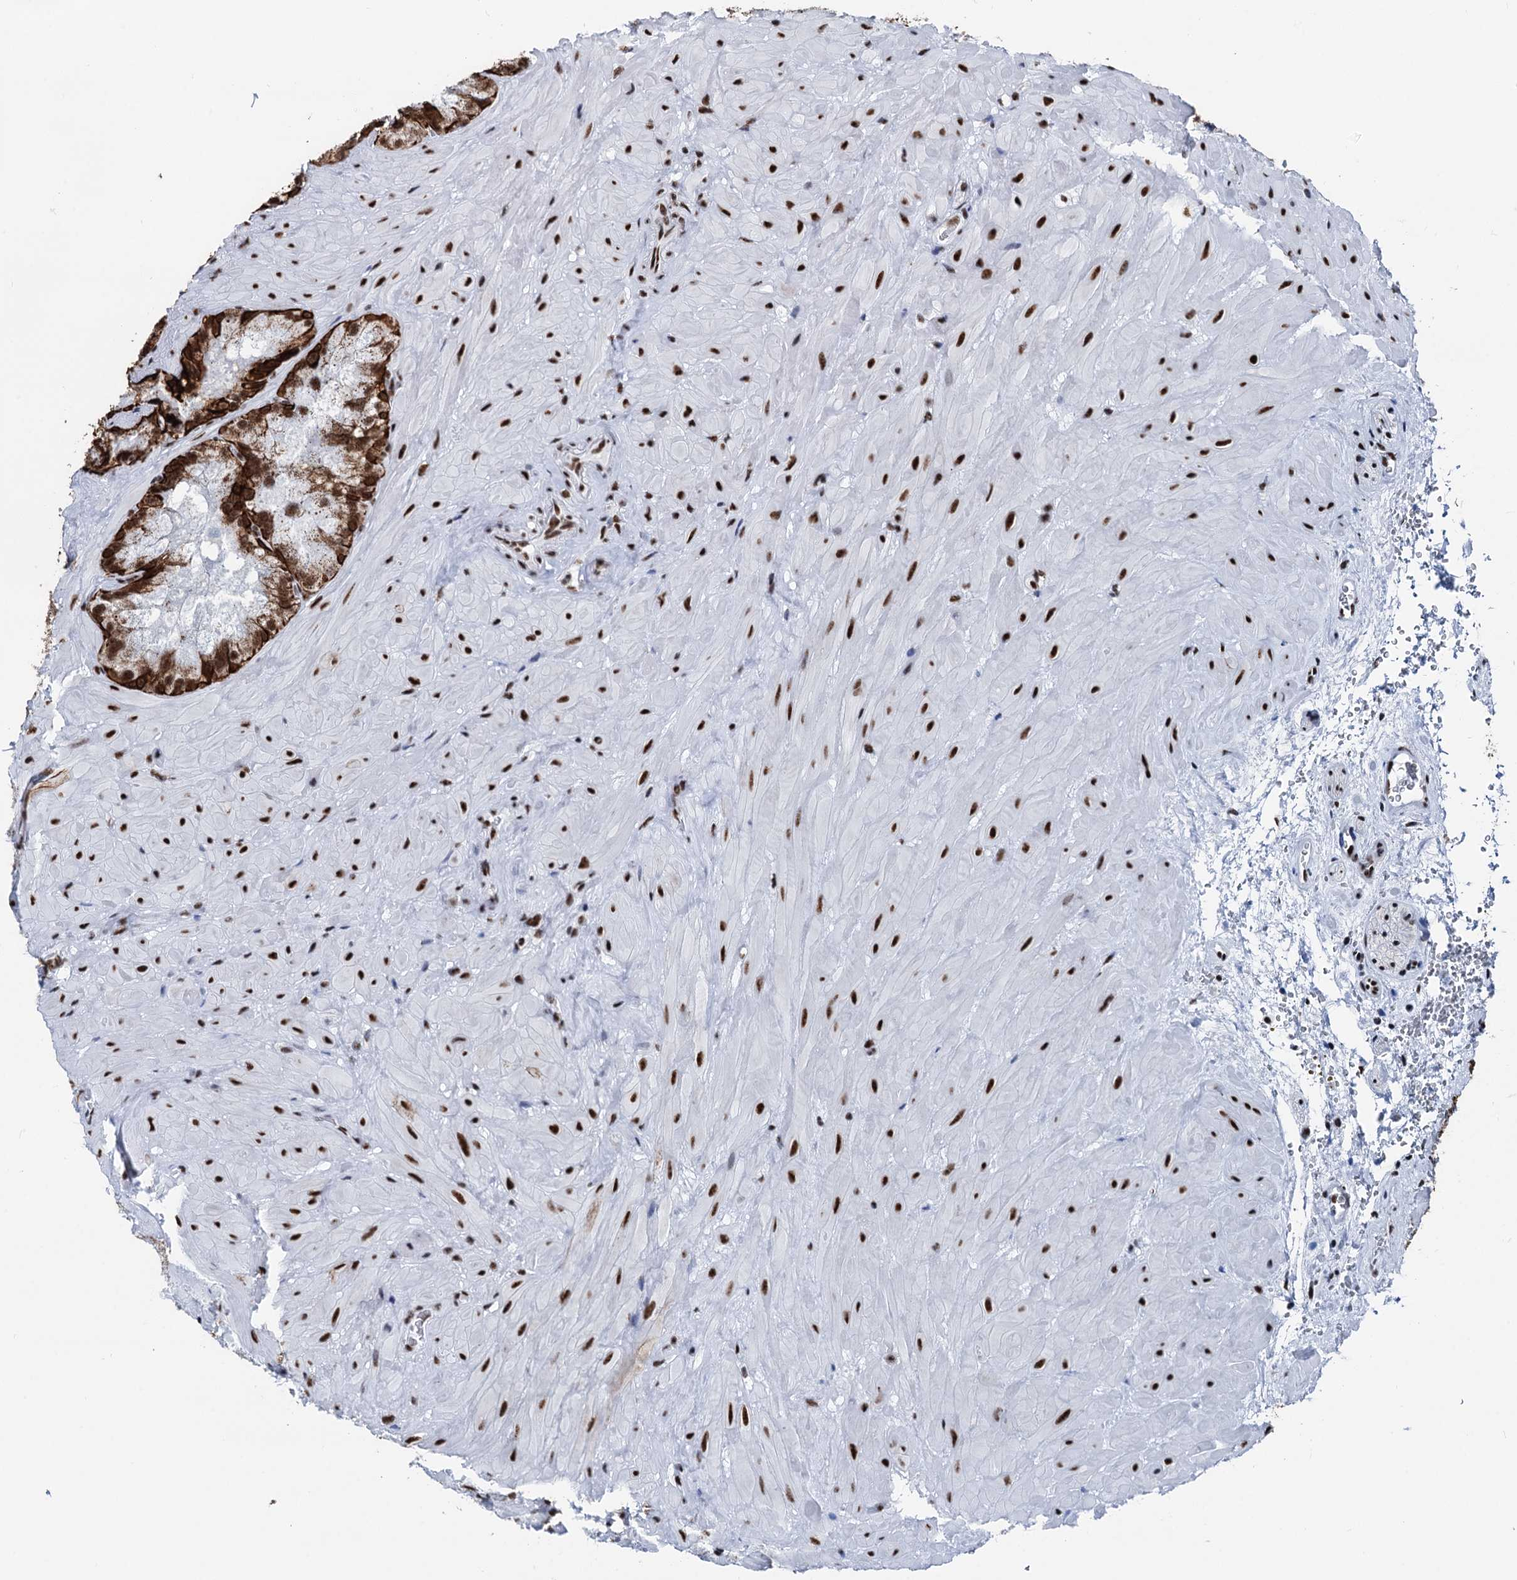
{"staining": {"intensity": "strong", "quantity": ">75%", "location": "cytoplasmic/membranous,nuclear"}, "tissue": "seminal vesicle", "cell_type": "Glandular cells", "image_type": "normal", "snomed": [{"axis": "morphology", "description": "Normal tissue, NOS"}, {"axis": "topography", "description": "Seminal veicle"}], "caption": "Immunohistochemical staining of normal seminal vesicle exhibits >75% levels of strong cytoplasmic/membranous,nuclear protein positivity in approximately >75% of glandular cells. (brown staining indicates protein expression, while blue staining denotes nuclei).", "gene": "DDX23", "patient": {"sex": "male", "age": 62}}